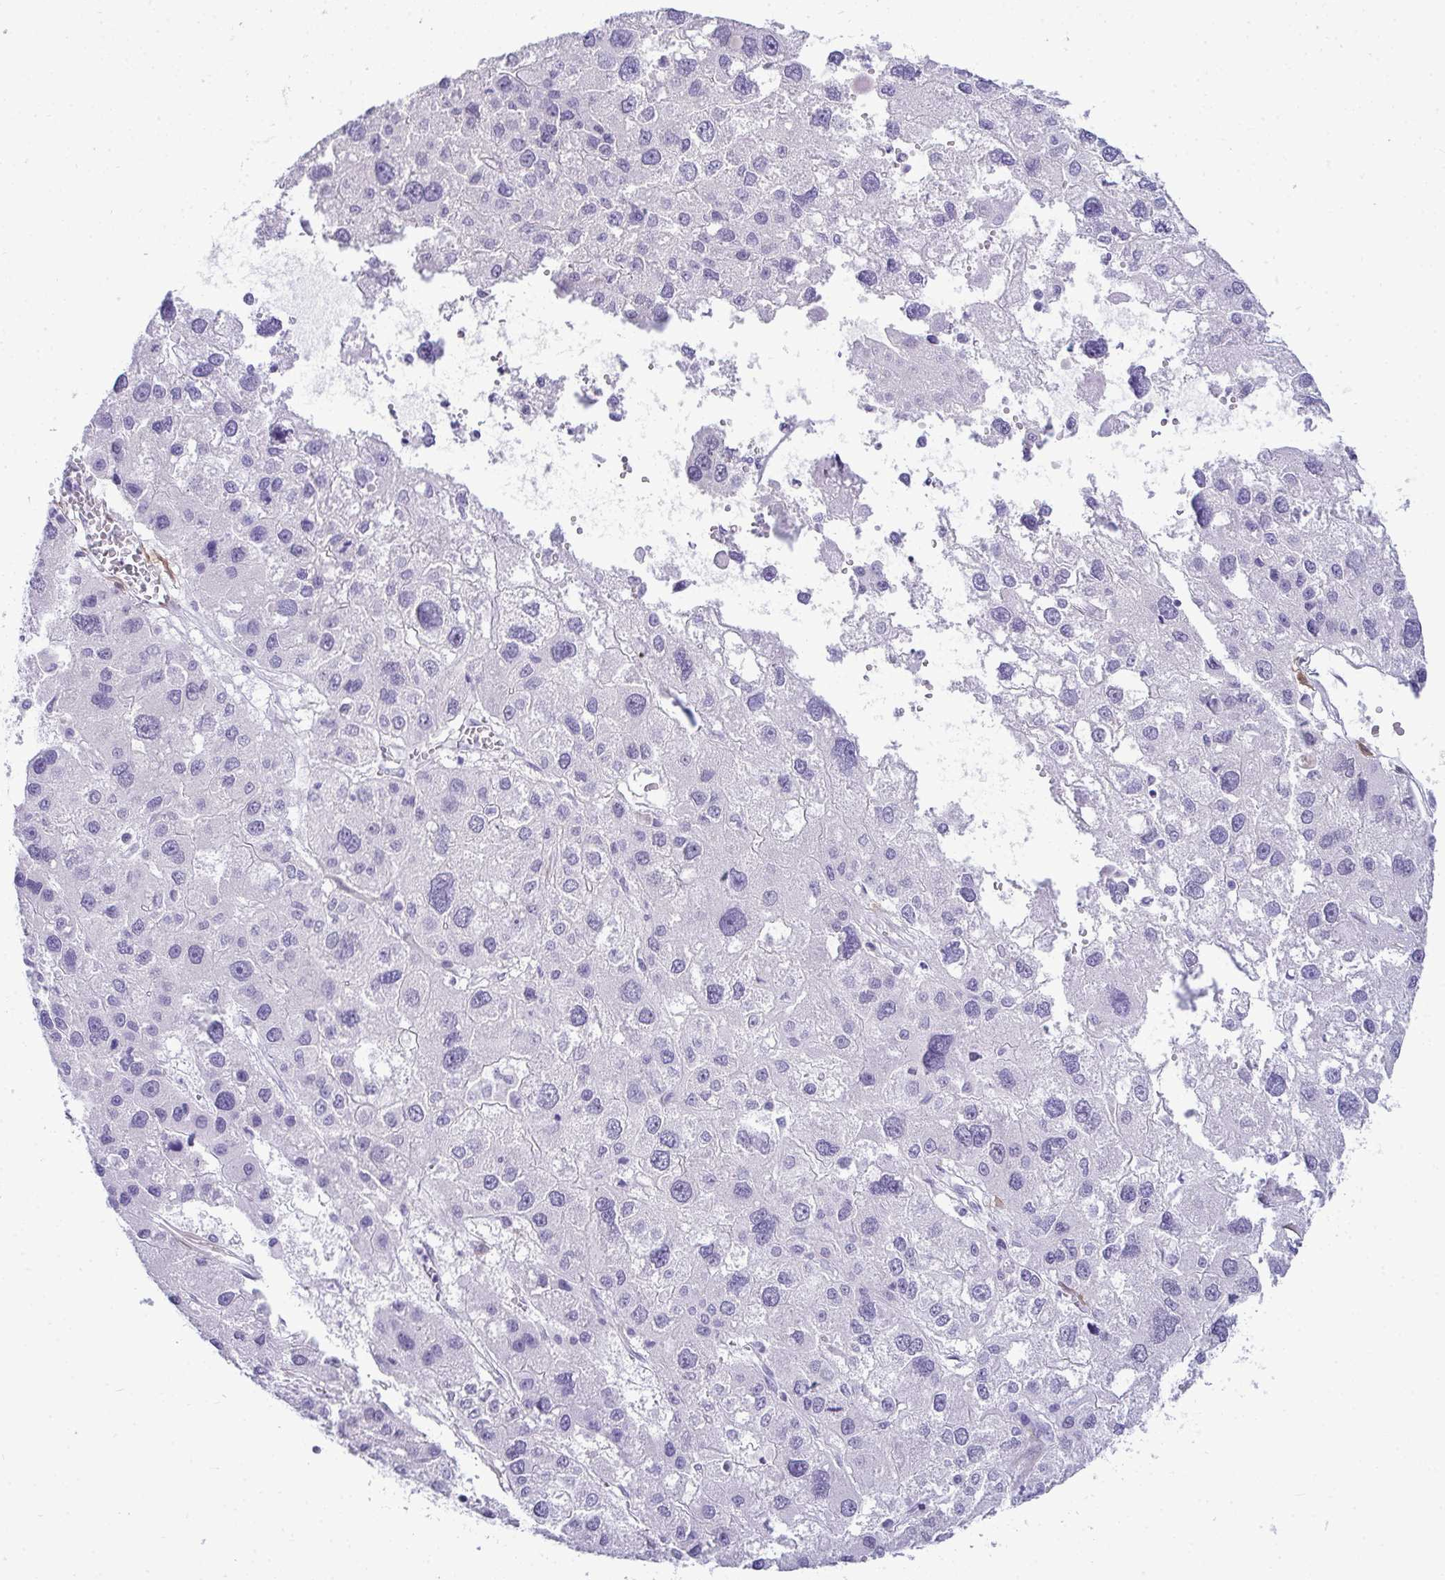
{"staining": {"intensity": "negative", "quantity": "none", "location": "none"}, "tissue": "liver cancer", "cell_type": "Tumor cells", "image_type": "cancer", "snomed": [{"axis": "morphology", "description": "Carcinoma, Hepatocellular, NOS"}, {"axis": "topography", "description": "Liver"}], "caption": "This is an immunohistochemistry image of human liver hepatocellular carcinoma. There is no staining in tumor cells.", "gene": "HSPB6", "patient": {"sex": "male", "age": 73}}